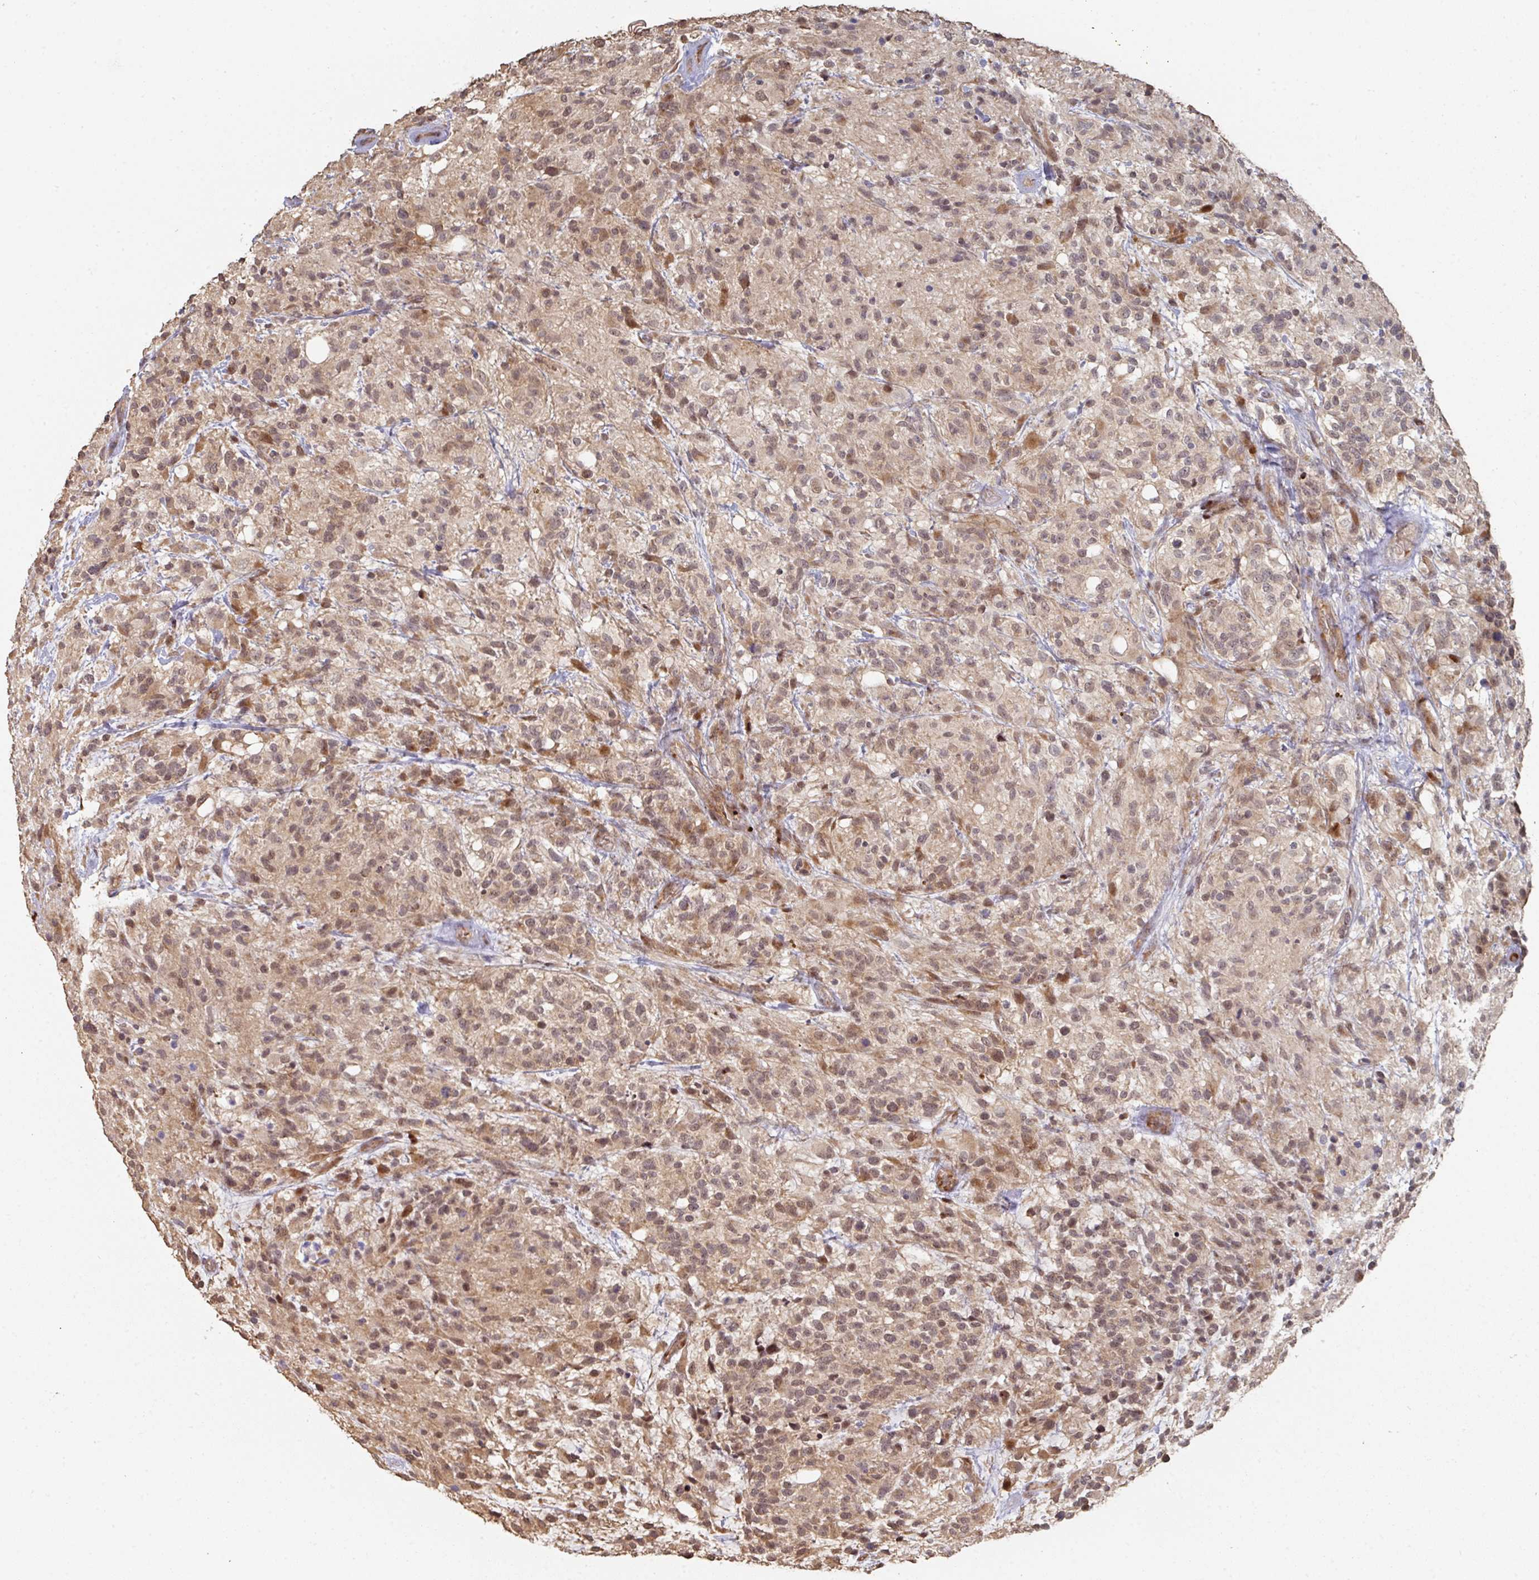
{"staining": {"intensity": "weak", "quantity": ">75%", "location": "cytoplasmic/membranous,nuclear"}, "tissue": "glioma", "cell_type": "Tumor cells", "image_type": "cancer", "snomed": [{"axis": "morphology", "description": "Glioma, malignant, High grade"}, {"axis": "topography", "description": "Brain"}], "caption": "A histopathology image showing weak cytoplasmic/membranous and nuclear positivity in about >75% of tumor cells in malignant high-grade glioma, as visualized by brown immunohistochemical staining.", "gene": "CA7", "patient": {"sex": "female", "age": 67}}